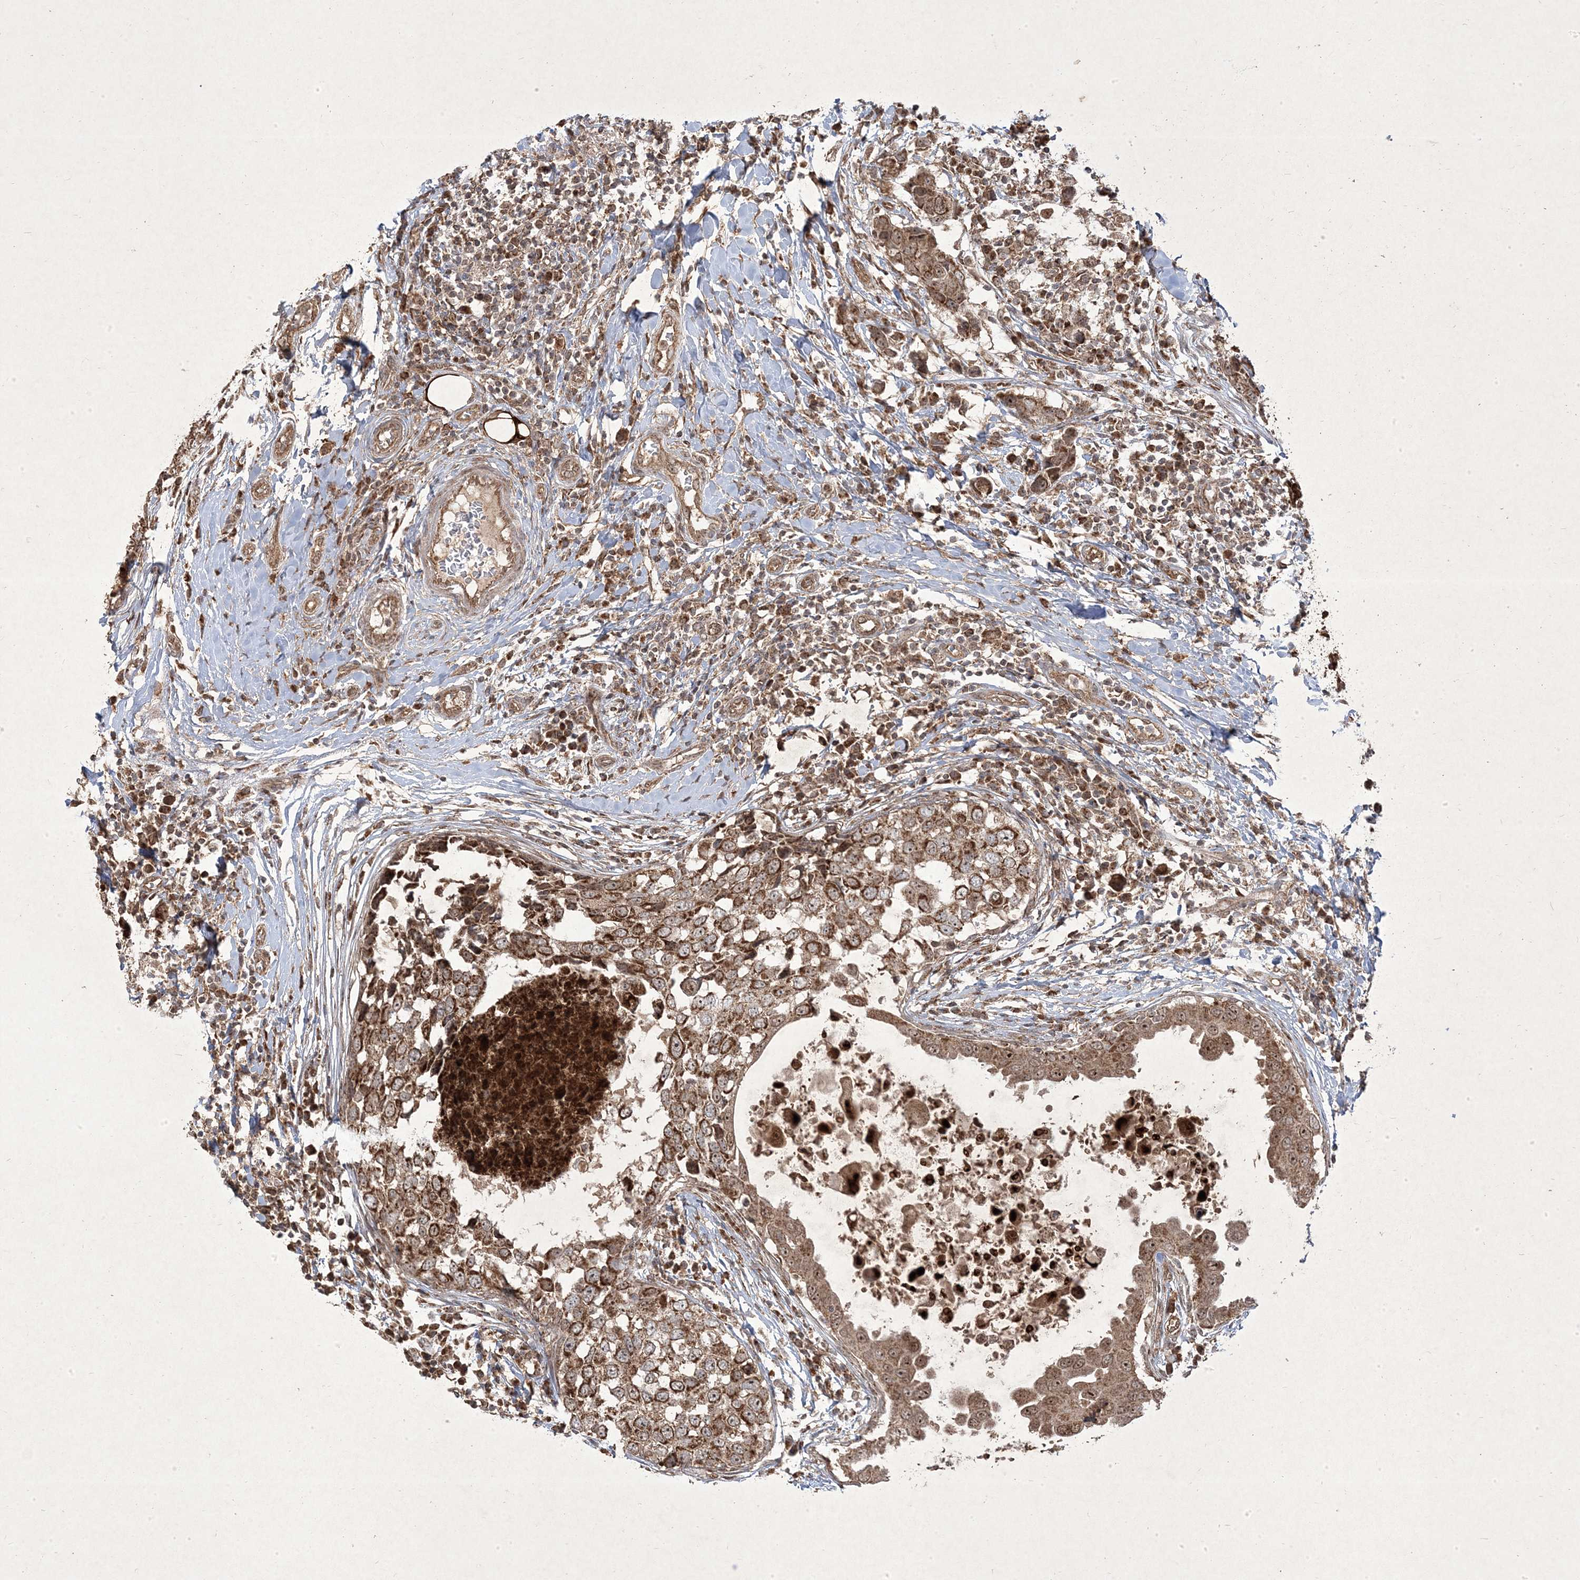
{"staining": {"intensity": "moderate", "quantity": ">75%", "location": "cytoplasmic/membranous,nuclear"}, "tissue": "breast cancer", "cell_type": "Tumor cells", "image_type": "cancer", "snomed": [{"axis": "morphology", "description": "Duct carcinoma"}, {"axis": "topography", "description": "Breast"}], "caption": "Tumor cells demonstrate medium levels of moderate cytoplasmic/membranous and nuclear staining in about >75% of cells in breast cancer.", "gene": "PLEKHM2", "patient": {"sex": "female", "age": 27}}